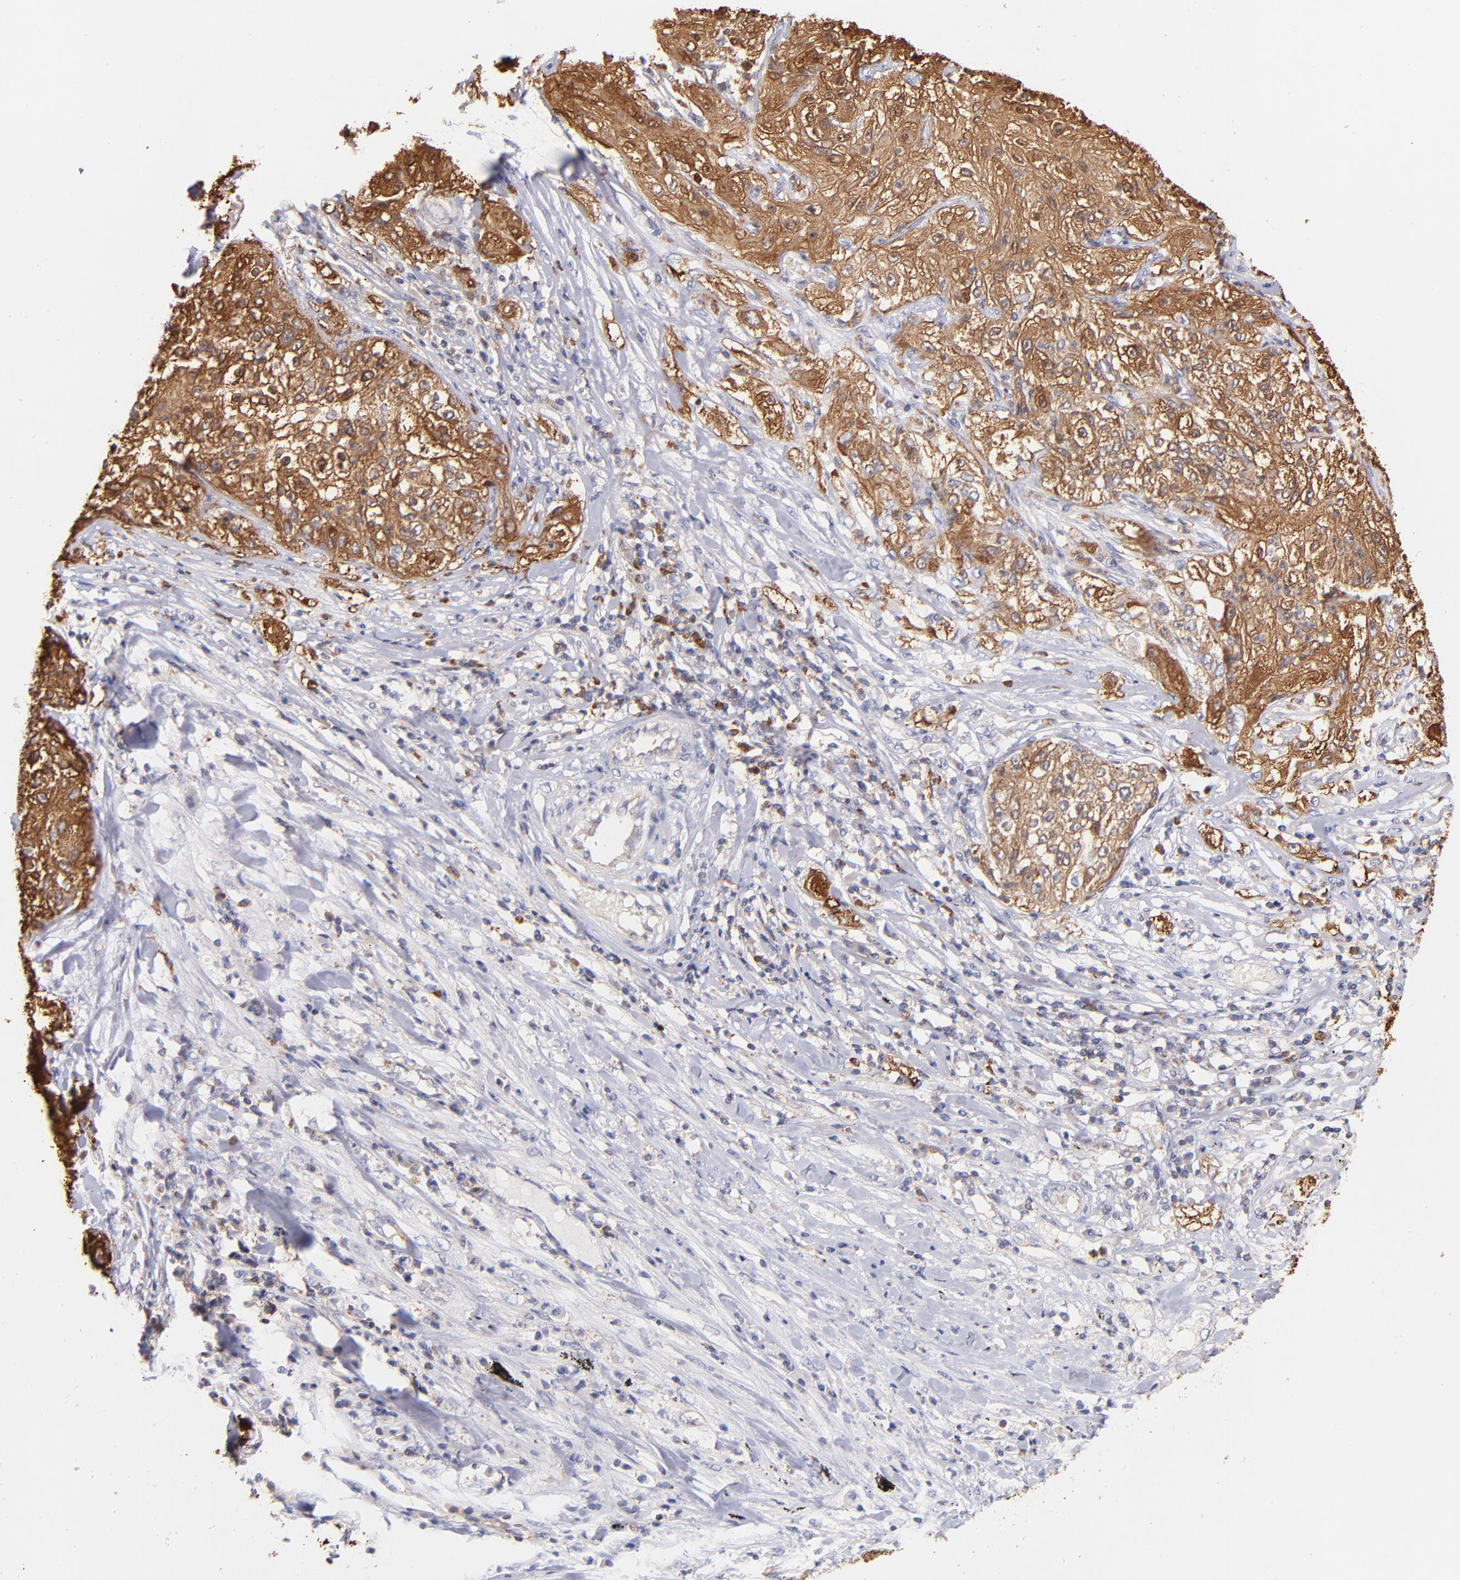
{"staining": {"intensity": "moderate", "quantity": ">75%", "location": "cytoplasmic/membranous,nuclear"}, "tissue": "lung cancer", "cell_type": "Tumor cells", "image_type": "cancer", "snomed": [{"axis": "morphology", "description": "Inflammation, NOS"}, {"axis": "morphology", "description": "Squamous cell carcinoma, NOS"}, {"axis": "topography", "description": "Lymph node"}, {"axis": "topography", "description": "Soft tissue"}, {"axis": "topography", "description": "Lung"}], "caption": "A histopathology image of lung squamous cell carcinoma stained for a protein displays moderate cytoplasmic/membranous and nuclear brown staining in tumor cells.", "gene": "YWHAB", "patient": {"sex": "male", "age": 66}}